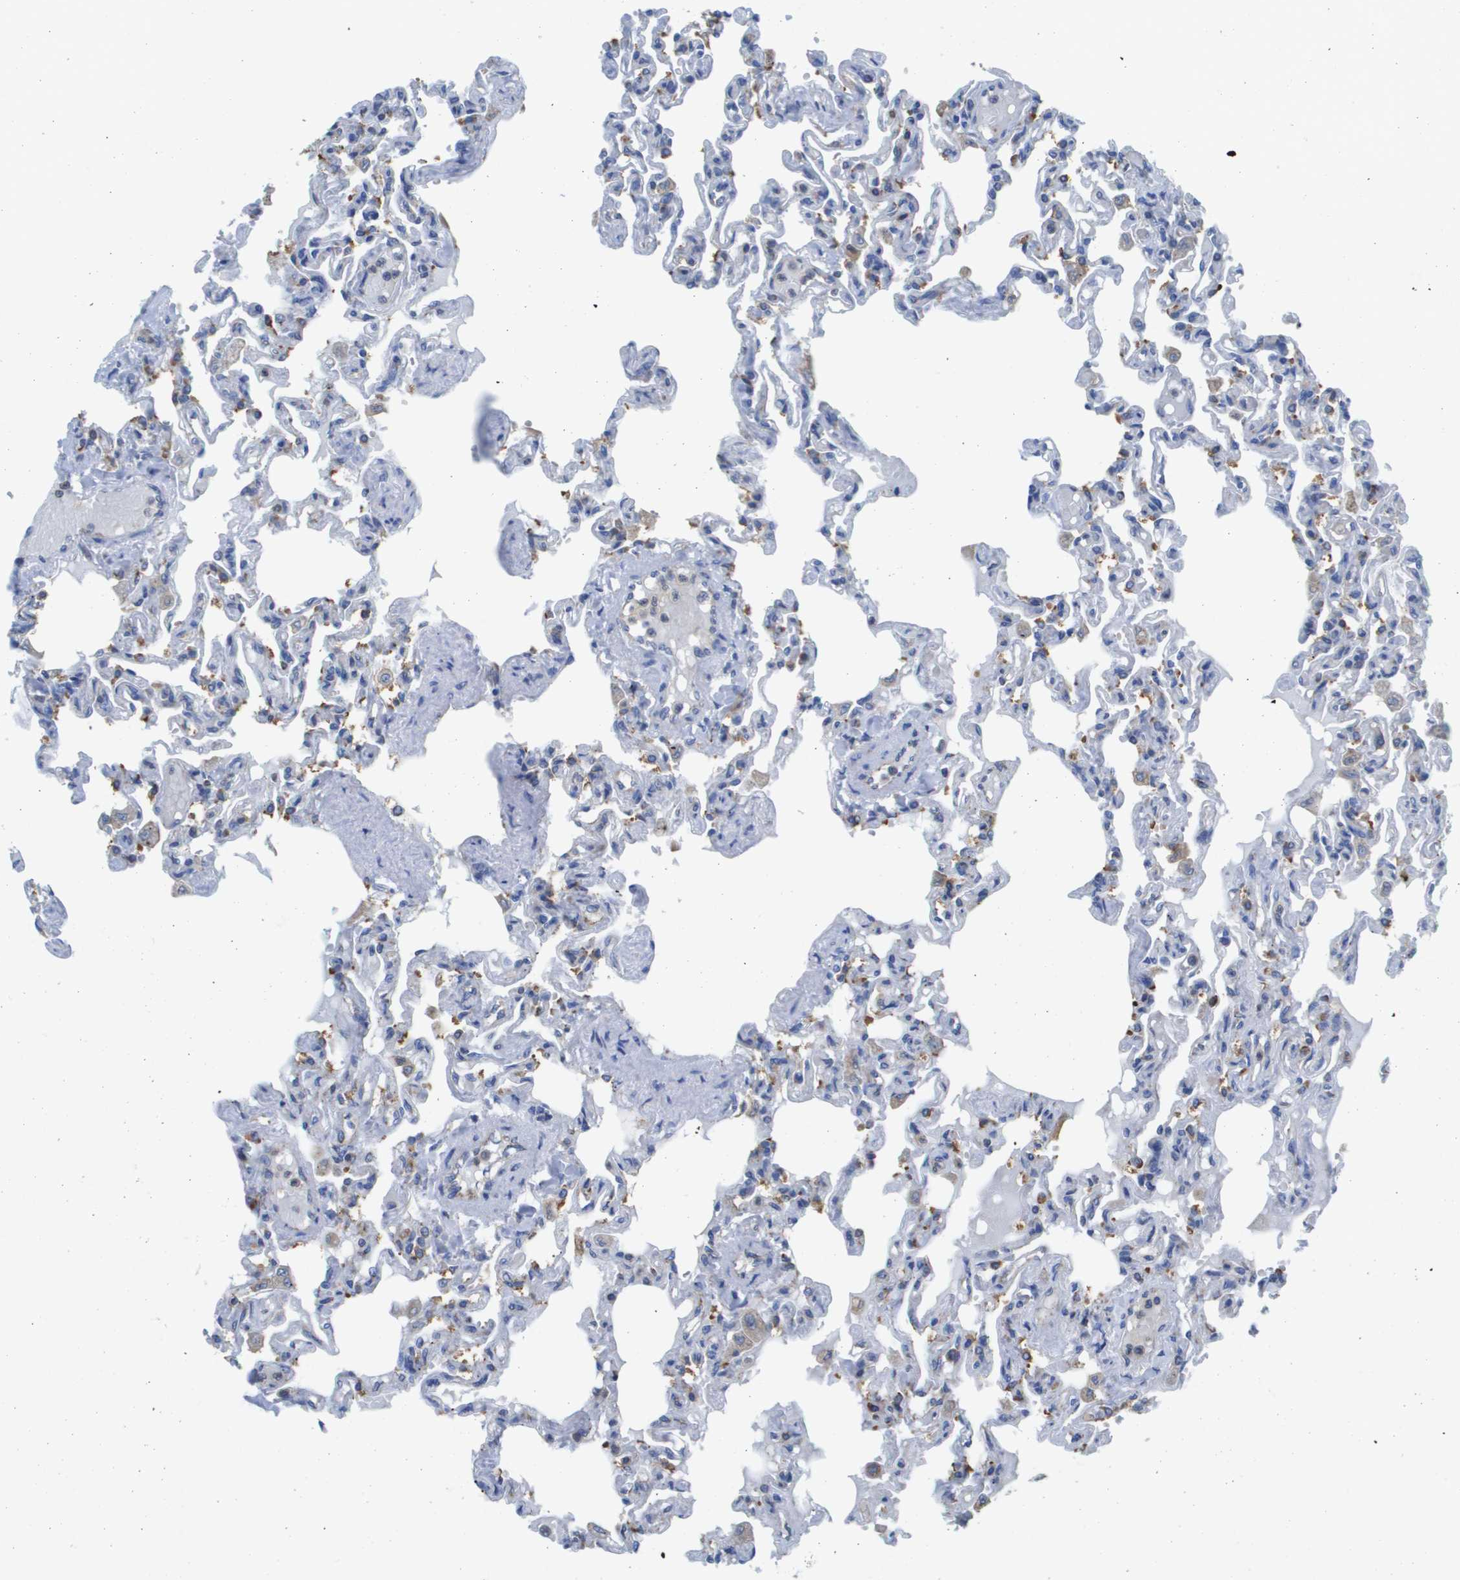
{"staining": {"intensity": "negative", "quantity": "none", "location": "none"}, "tissue": "lung", "cell_type": "Alveolar cells", "image_type": "normal", "snomed": [{"axis": "morphology", "description": "Normal tissue, NOS"}, {"axis": "topography", "description": "Lung"}], "caption": "This is an immunohistochemistry photomicrograph of benign lung. There is no staining in alveolar cells.", "gene": "SDR42E1", "patient": {"sex": "male", "age": 21}}